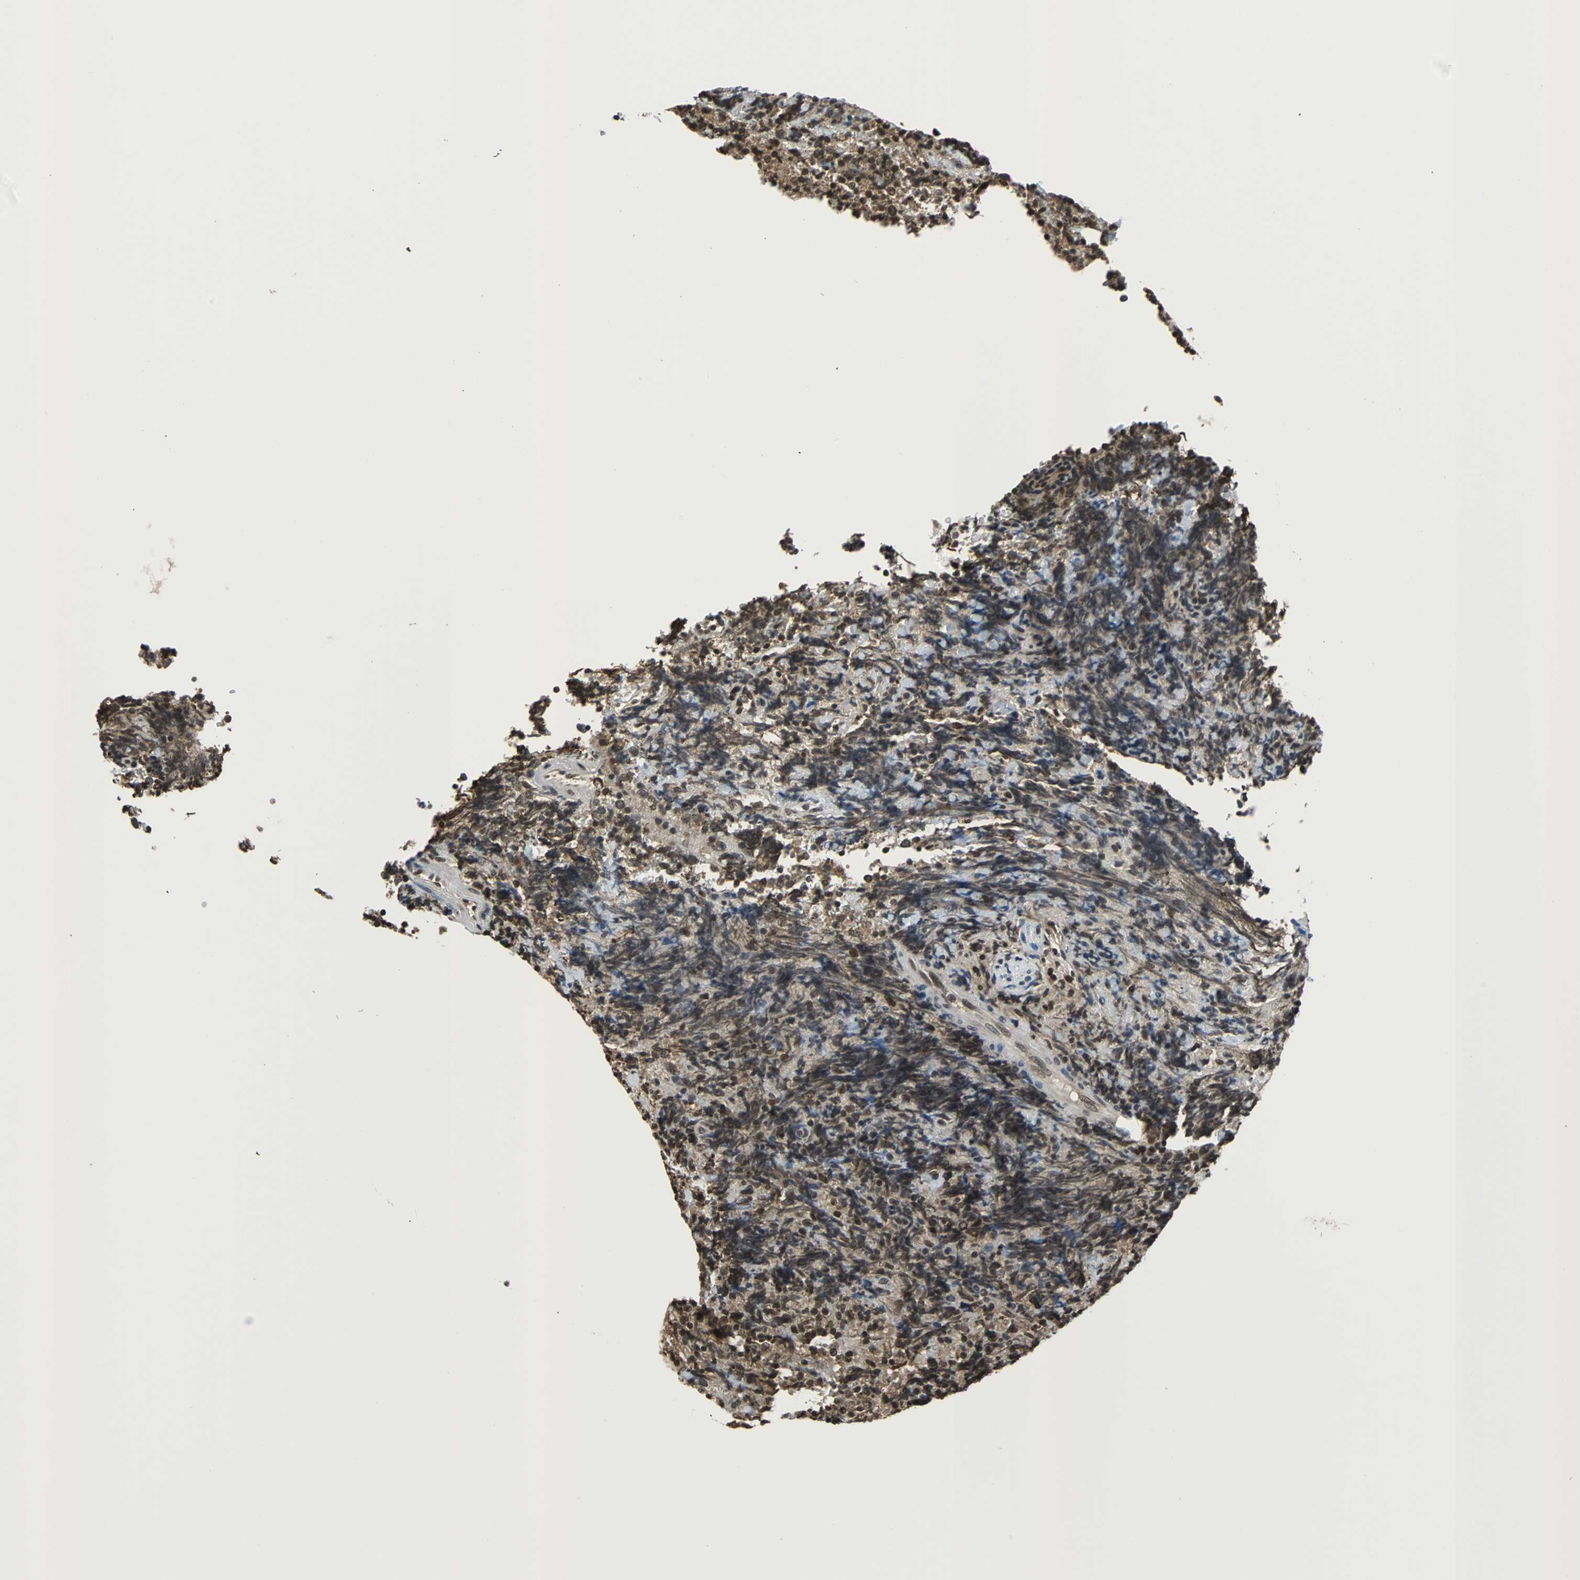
{"staining": {"intensity": "moderate", "quantity": ">75%", "location": "cytoplasmic/membranous,nuclear"}, "tissue": "lymphoma", "cell_type": "Tumor cells", "image_type": "cancer", "snomed": [{"axis": "morphology", "description": "Malignant lymphoma, non-Hodgkin's type, High grade"}, {"axis": "topography", "description": "Tonsil"}], "caption": "Human high-grade malignant lymphoma, non-Hodgkin's type stained for a protein (brown) shows moderate cytoplasmic/membranous and nuclear positive positivity in about >75% of tumor cells.", "gene": "REST", "patient": {"sex": "female", "age": 36}}